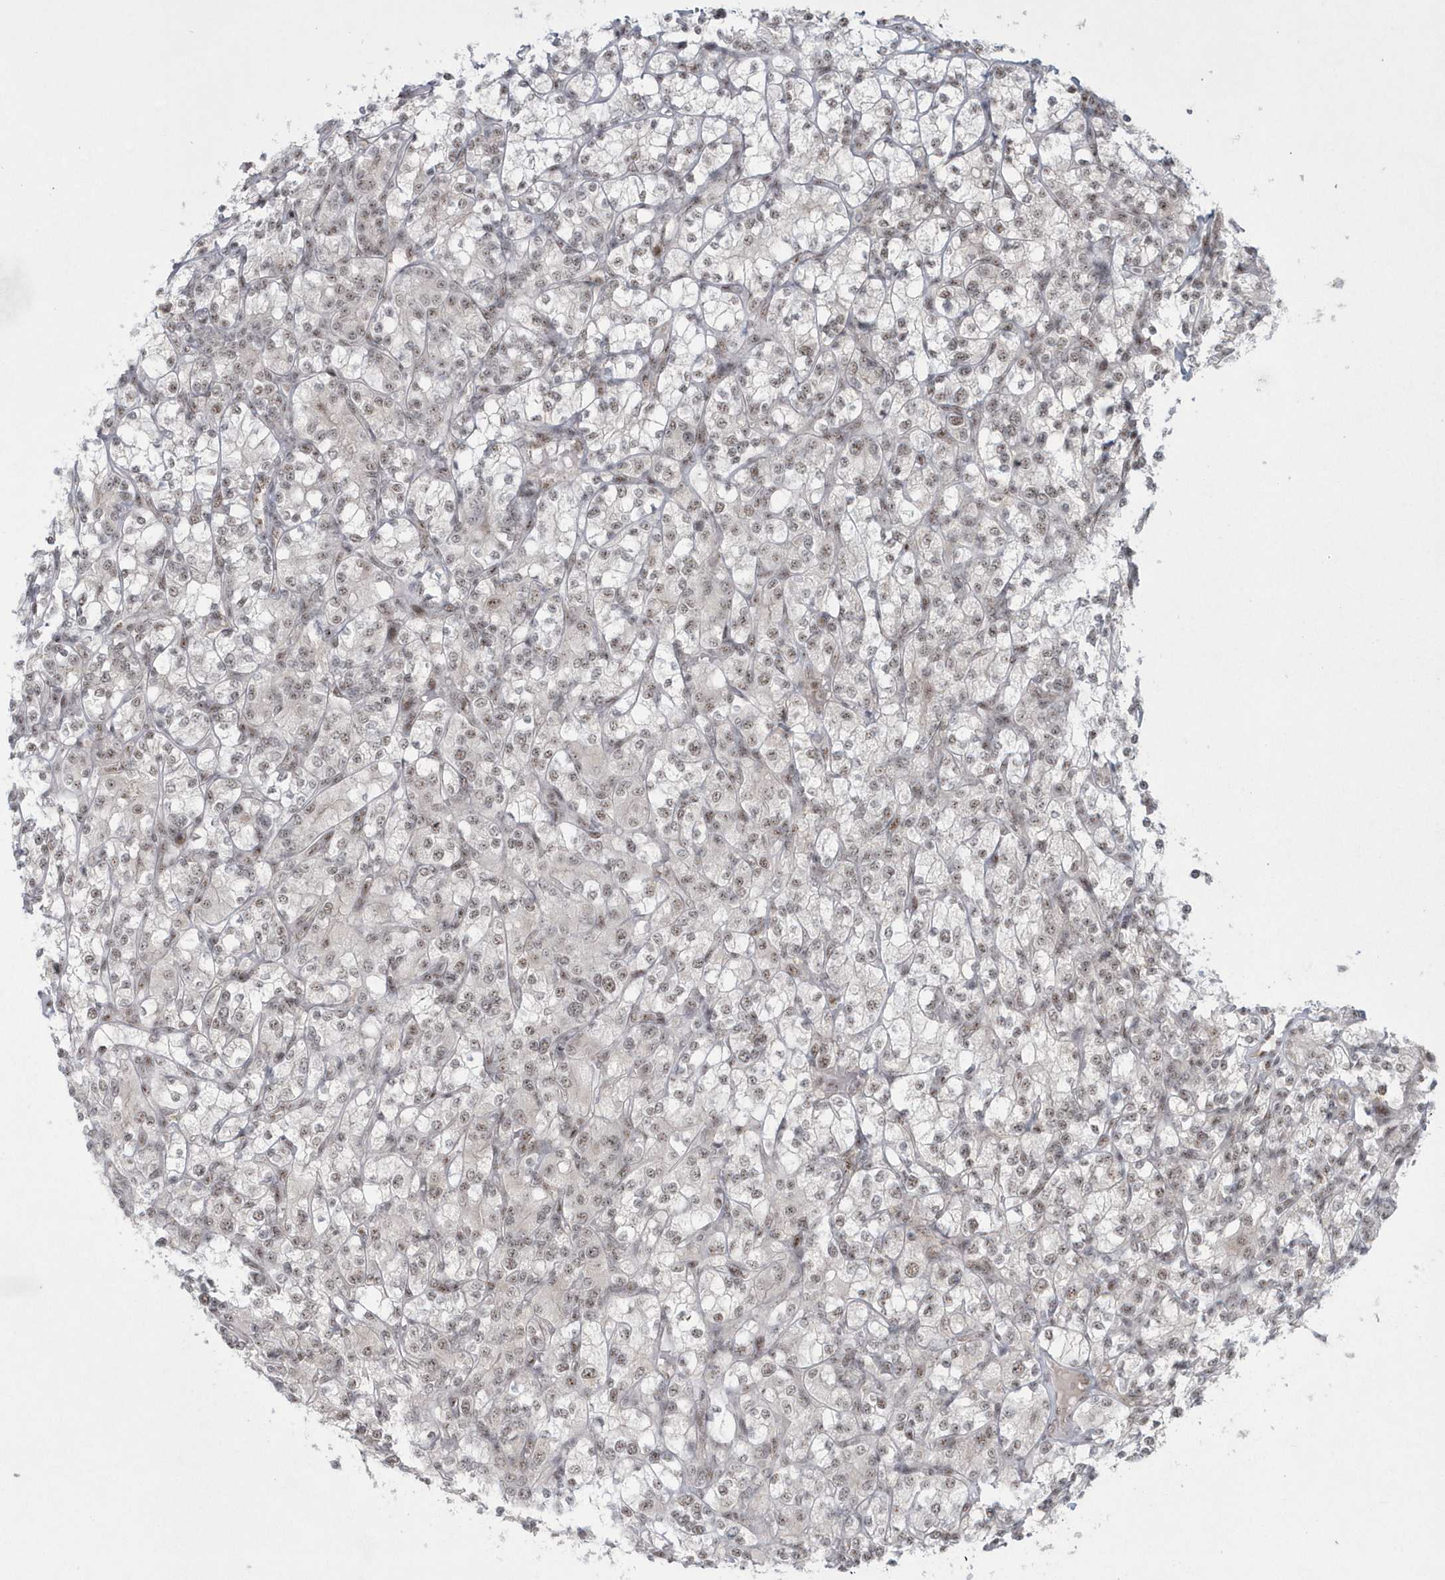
{"staining": {"intensity": "weak", "quantity": ">75%", "location": "nuclear"}, "tissue": "renal cancer", "cell_type": "Tumor cells", "image_type": "cancer", "snomed": [{"axis": "morphology", "description": "Adenocarcinoma, NOS"}, {"axis": "topography", "description": "Kidney"}], "caption": "IHC staining of adenocarcinoma (renal), which displays low levels of weak nuclear positivity in approximately >75% of tumor cells indicating weak nuclear protein expression. The staining was performed using DAB (brown) for protein detection and nuclei were counterstained in hematoxylin (blue).", "gene": "KDM6B", "patient": {"sex": "male", "age": 77}}